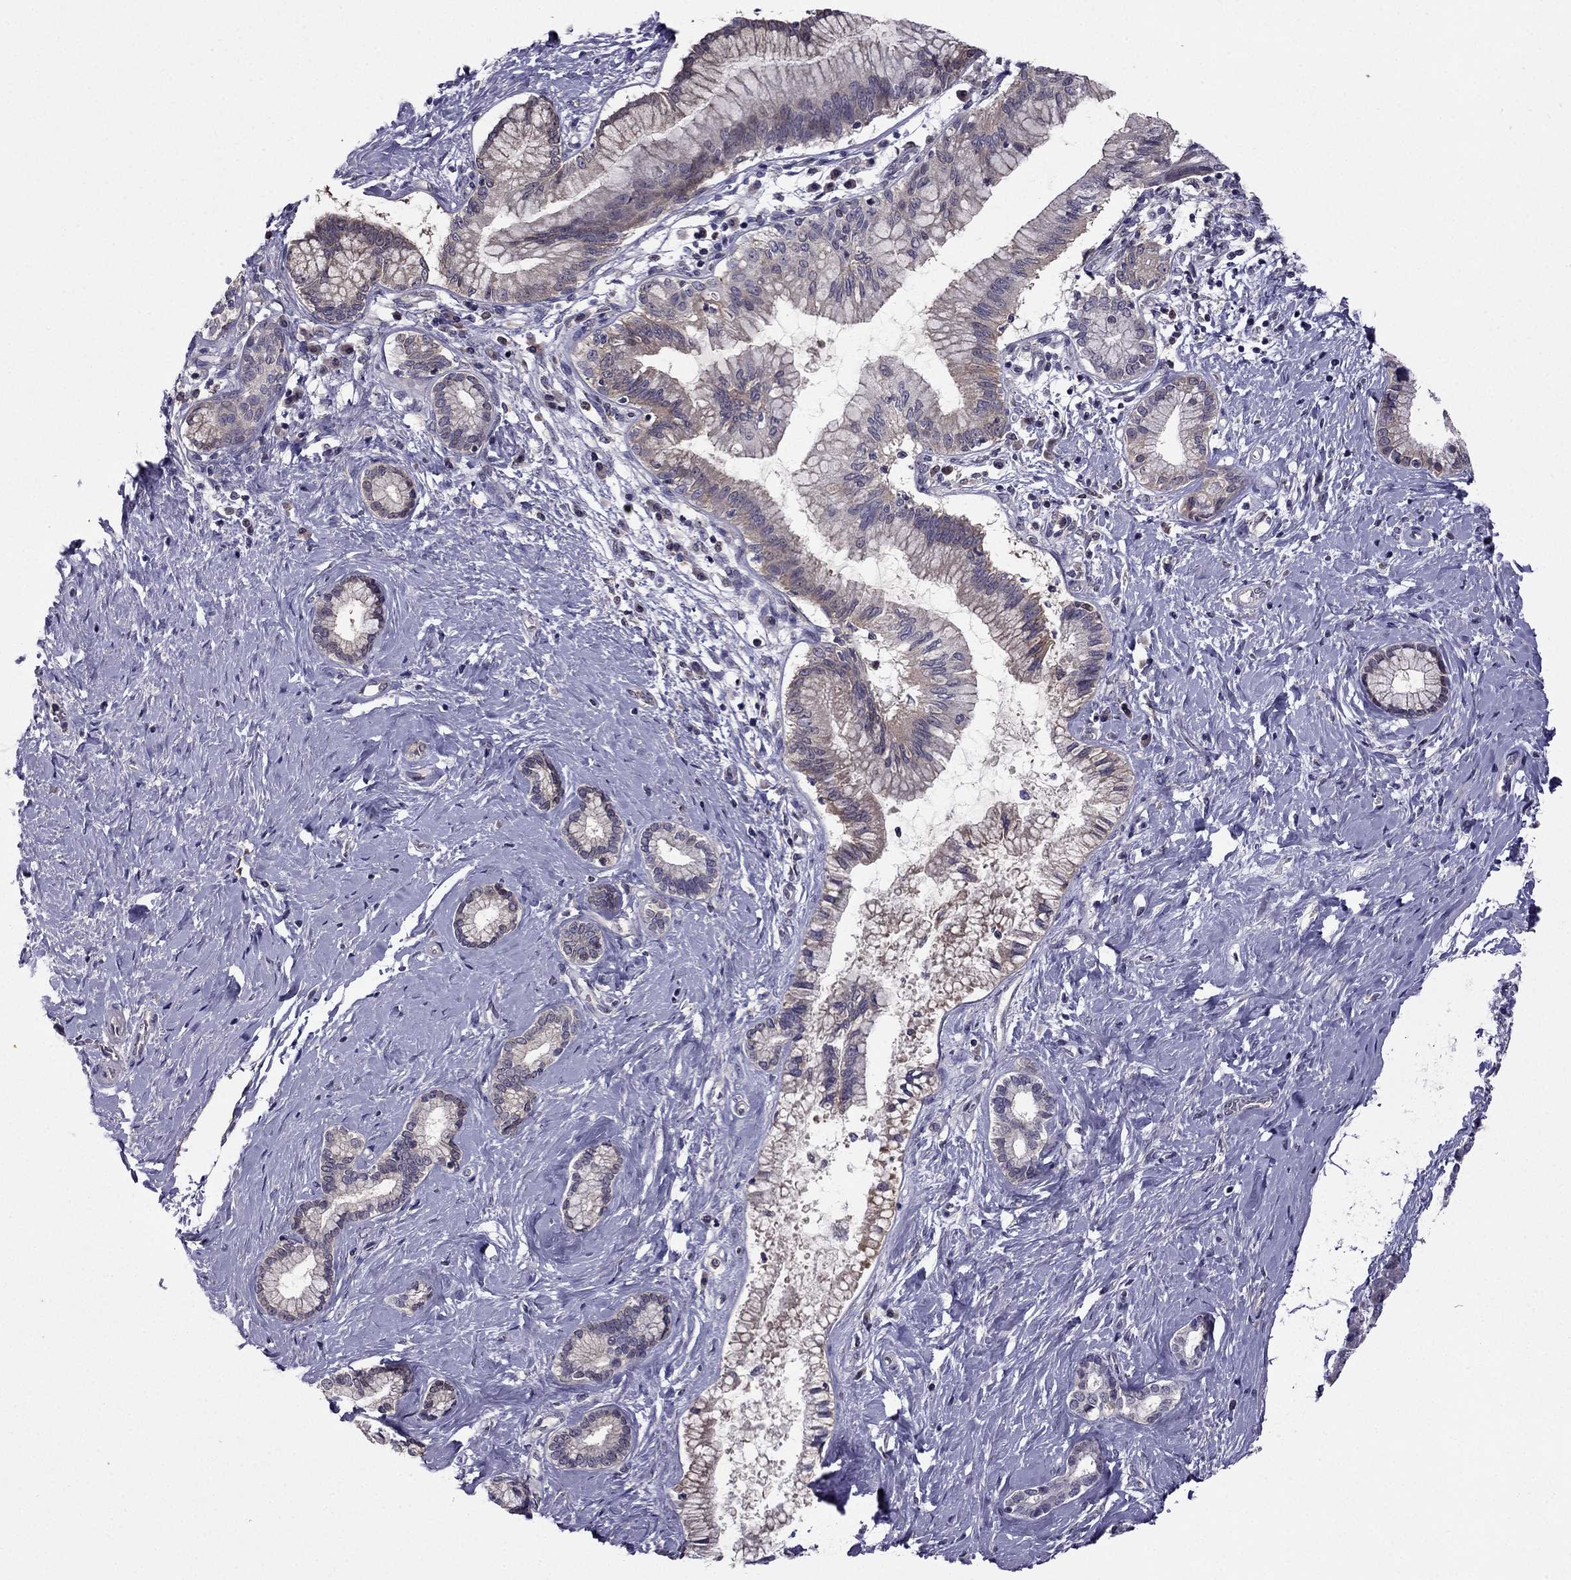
{"staining": {"intensity": "weak", "quantity": "25%-75%", "location": "cytoplasmic/membranous"}, "tissue": "pancreatic cancer", "cell_type": "Tumor cells", "image_type": "cancer", "snomed": [{"axis": "morphology", "description": "Adenocarcinoma, NOS"}, {"axis": "topography", "description": "Pancreas"}], "caption": "Protein expression analysis of pancreatic cancer (adenocarcinoma) shows weak cytoplasmic/membranous positivity in approximately 25%-75% of tumor cells. The protein is shown in brown color, while the nuclei are stained blue.", "gene": "CDK5", "patient": {"sex": "female", "age": 73}}